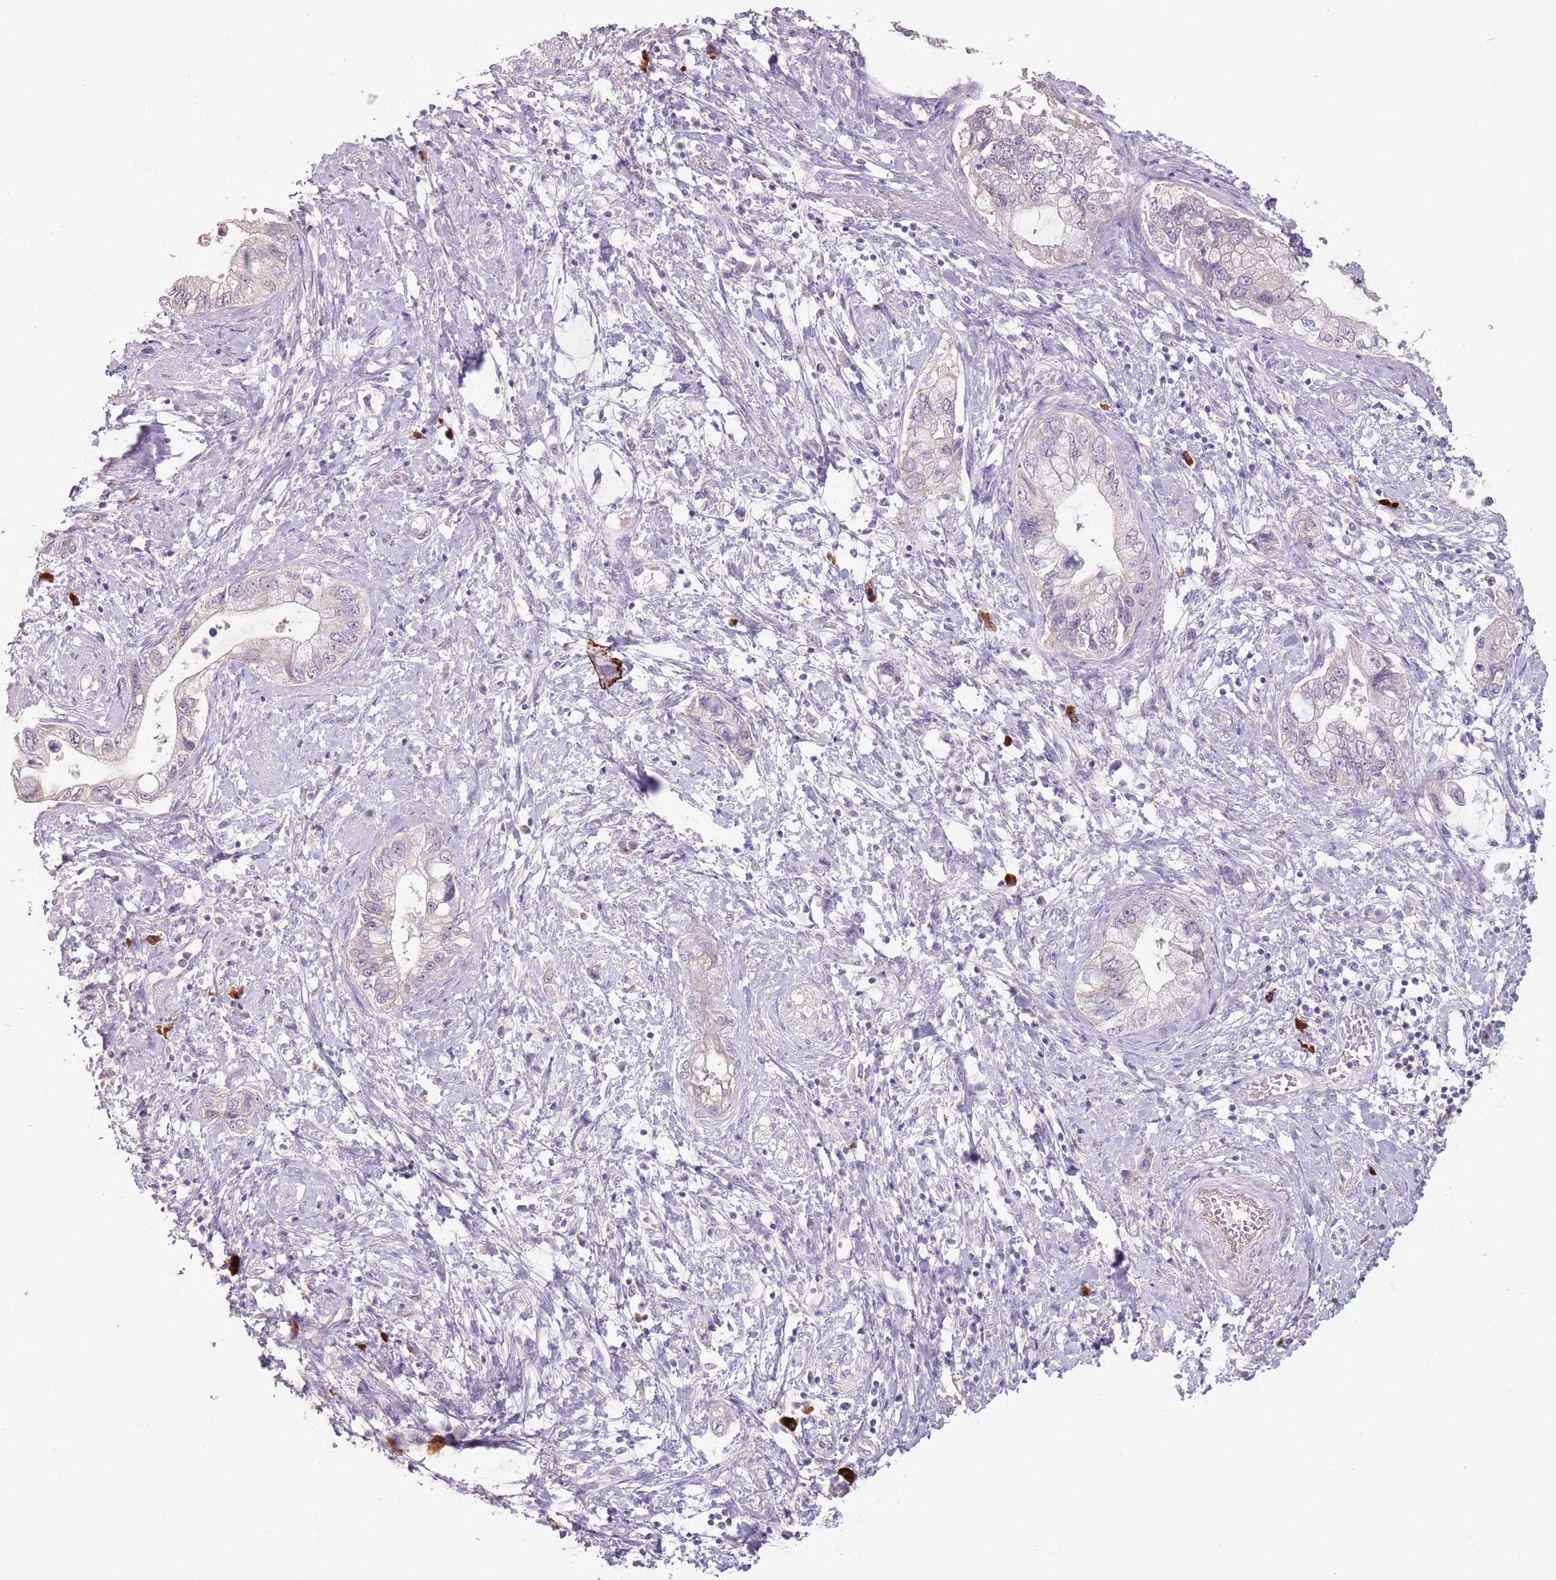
{"staining": {"intensity": "negative", "quantity": "none", "location": "none"}, "tissue": "pancreatic cancer", "cell_type": "Tumor cells", "image_type": "cancer", "snomed": [{"axis": "morphology", "description": "Adenocarcinoma, NOS"}, {"axis": "topography", "description": "Pancreas"}], "caption": "This is an immunohistochemistry (IHC) histopathology image of human adenocarcinoma (pancreatic). There is no expression in tumor cells.", "gene": "STYK1", "patient": {"sex": "female", "age": 73}}